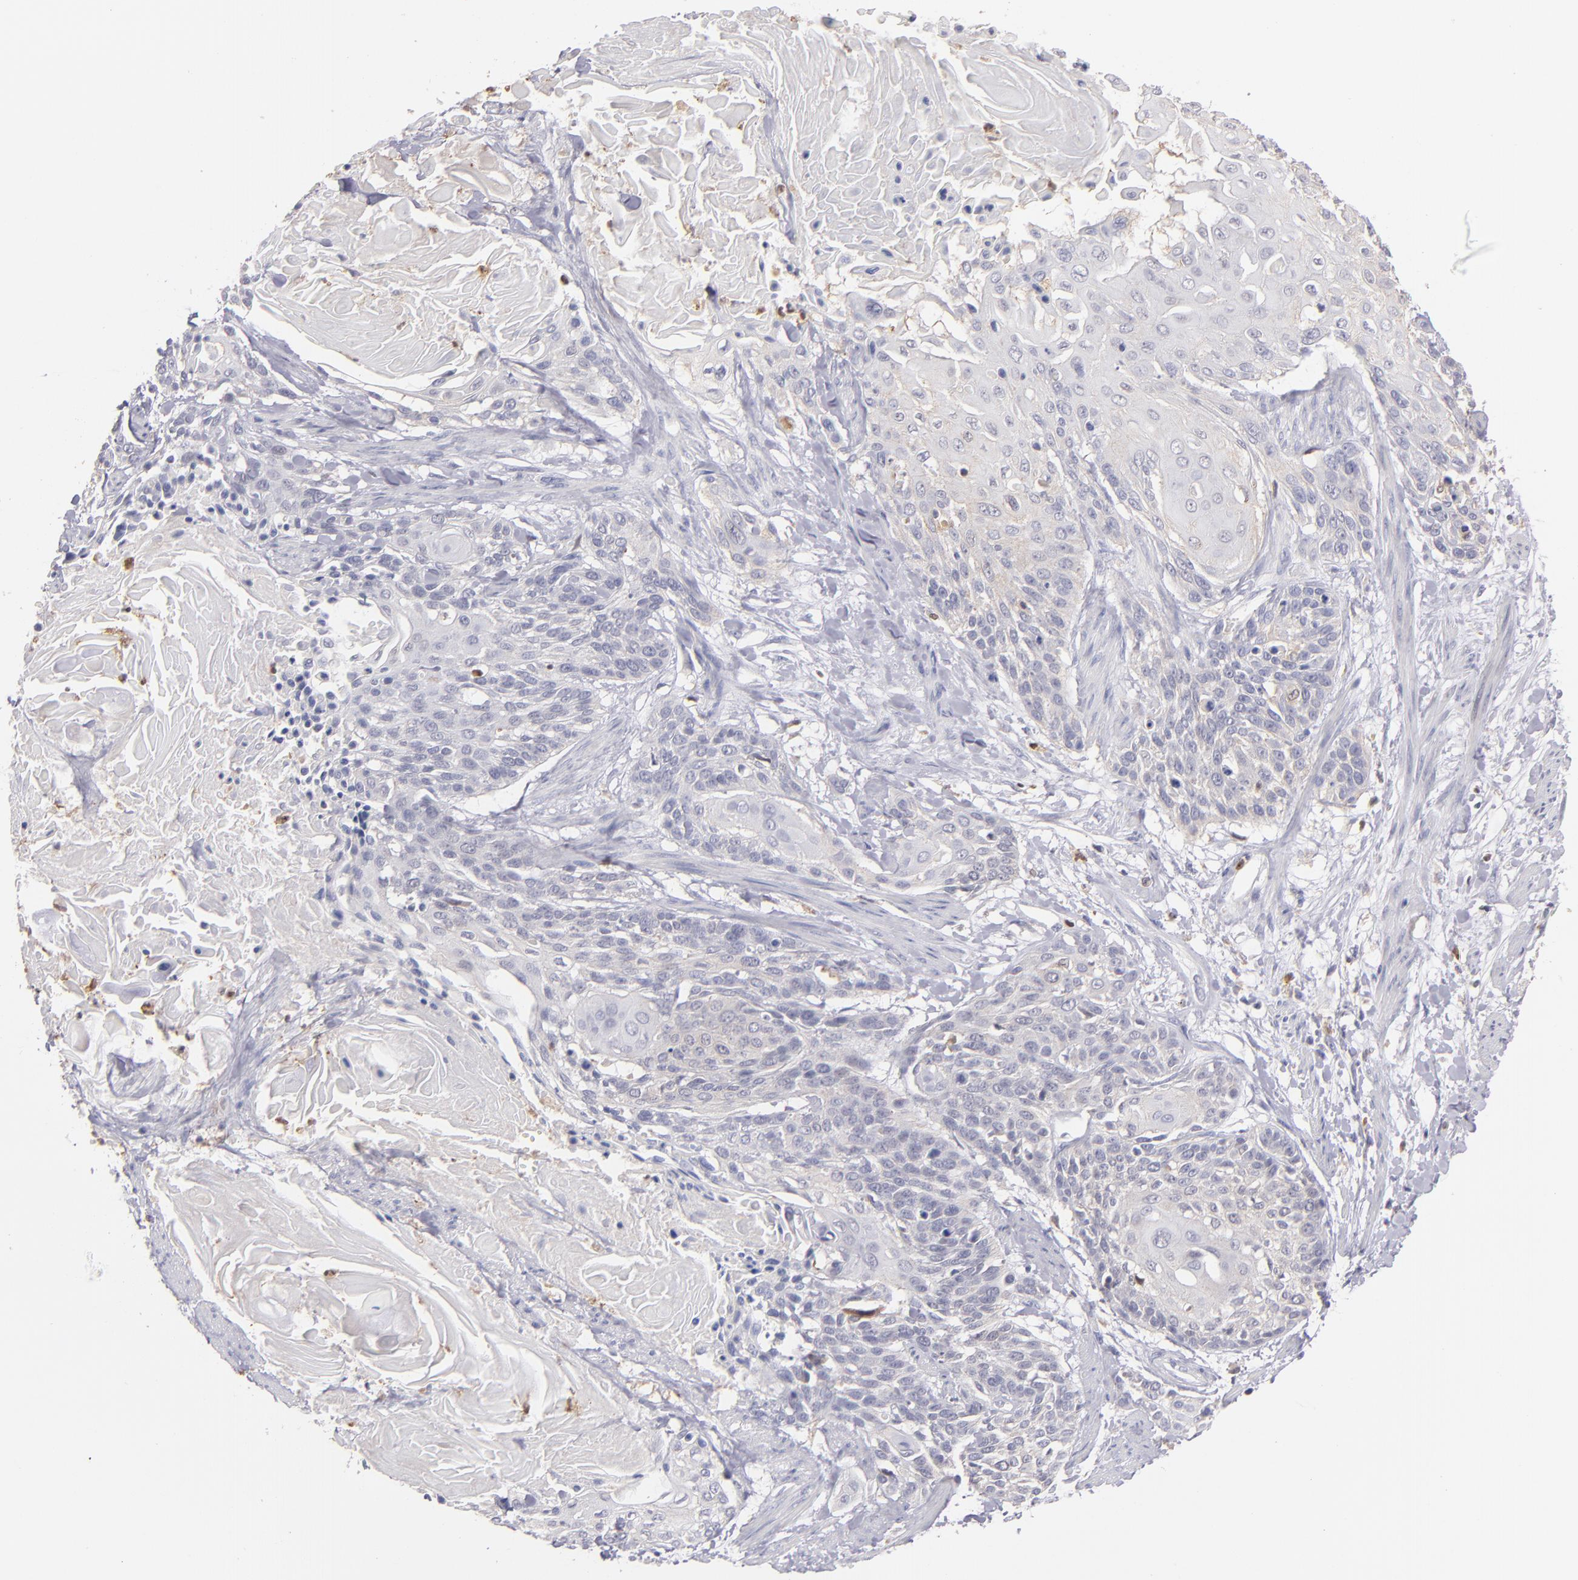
{"staining": {"intensity": "negative", "quantity": "none", "location": "none"}, "tissue": "cervical cancer", "cell_type": "Tumor cells", "image_type": "cancer", "snomed": [{"axis": "morphology", "description": "Squamous cell carcinoma, NOS"}, {"axis": "topography", "description": "Cervix"}], "caption": "There is no significant staining in tumor cells of cervical squamous cell carcinoma.", "gene": "PRKCD", "patient": {"sex": "female", "age": 57}}